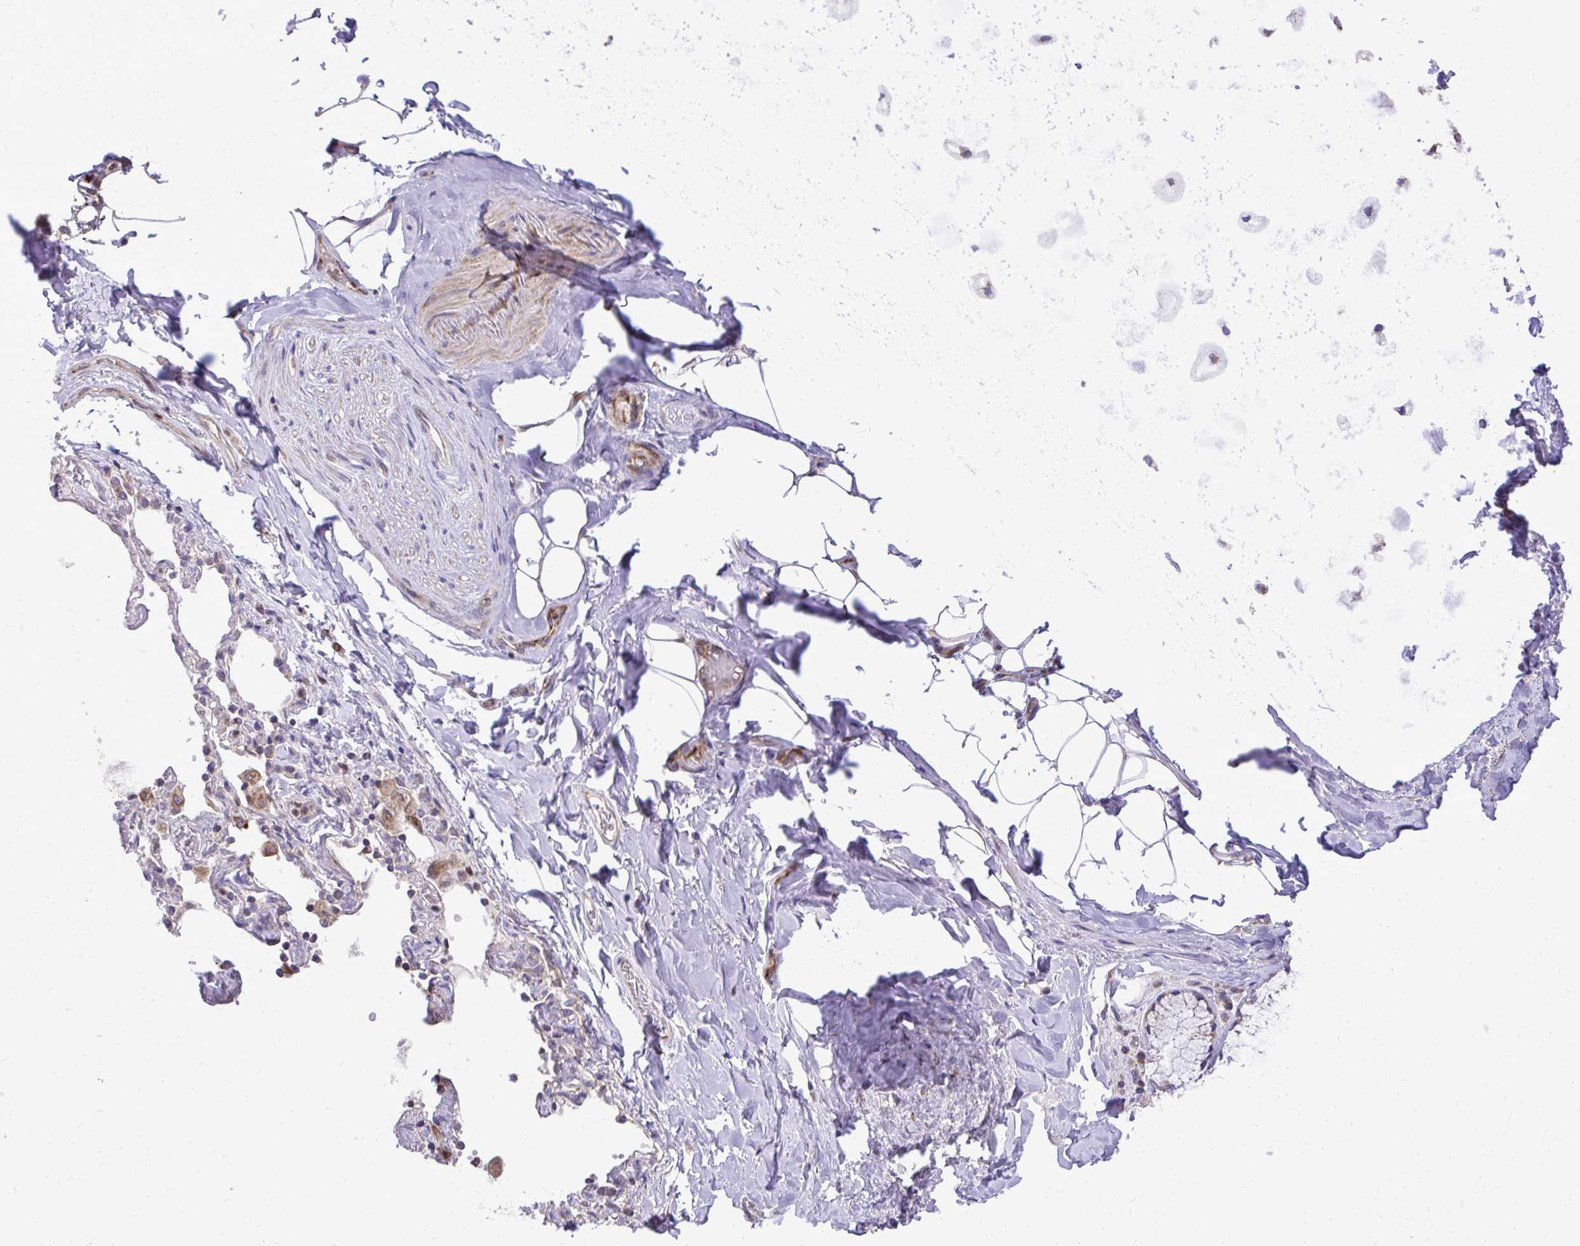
{"staining": {"intensity": "negative", "quantity": "none", "location": "none"}, "tissue": "adipose tissue", "cell_type": "Adipocytes", "image_type": "normal", "snomed": [{"axis": "morphology", "description": "Normal tissue, NOS"}, {"axis": "topography", "description": "Cartilage tissue"}, {"axis": "topography", "description": "Bronchus"}], "caption": "This is a histopathology image of IHC staining of unremarkable adipose tissue, which shows no staining in adipocytes. The staining was performed using DAB to visualize the protein expression in brown, while the nuclei were stained in blue with hematoxylin (Magnification: 20x).", "gene": "ABCC3", "patient": {"sex": "male", "age": 64}}